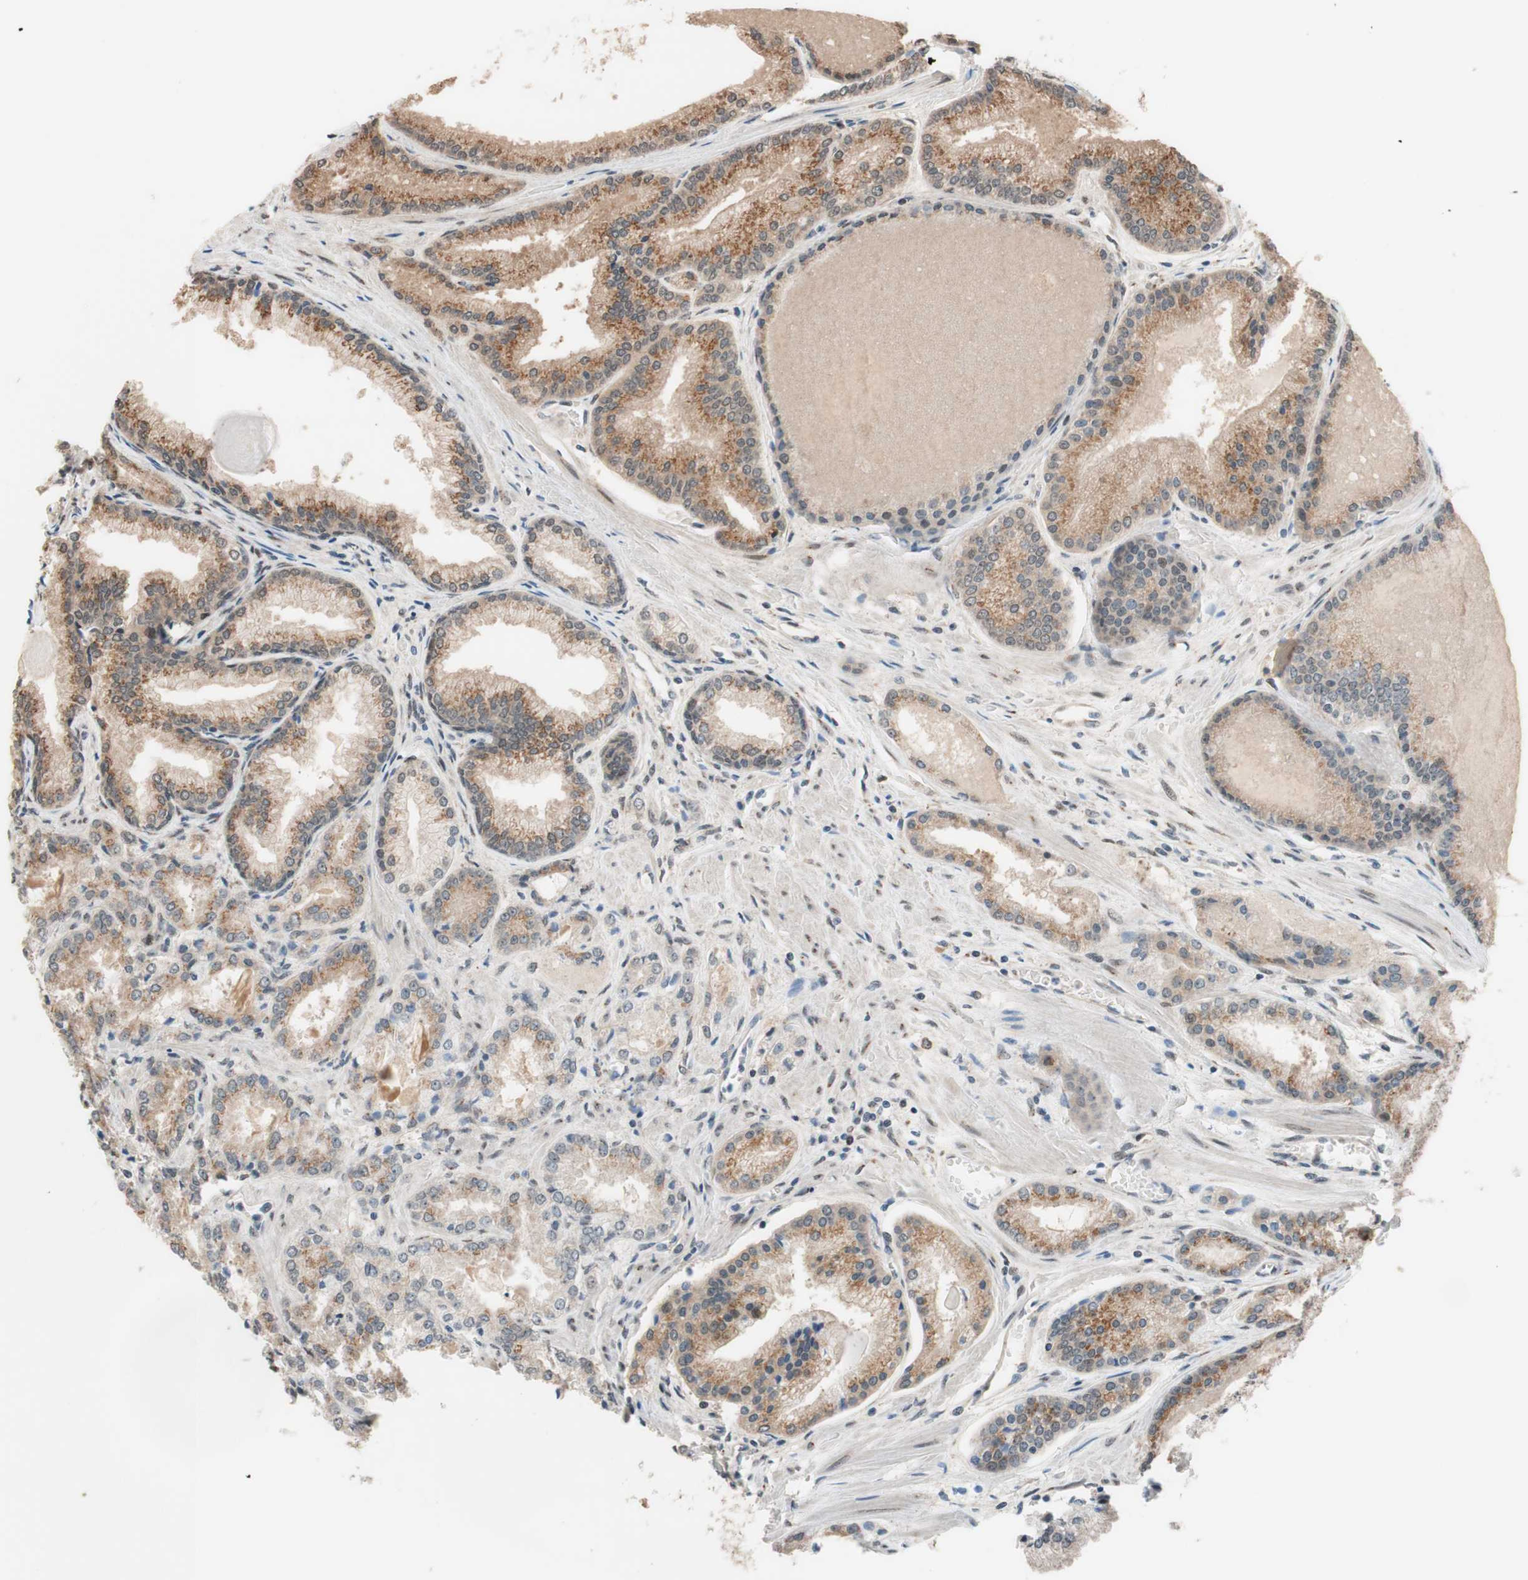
{"staining": {"intensity": "moderate", "quantity": ">75%", "location": "cytoplasmic/membranous"}, "tissue": "prostate cancer", "cell_type": "Tumor cells", "image_type": "cancer", "snomed": [{"axis": "morphology", "description": "Adenocarcinoma, Low grade"}, {"axis": "topography", "description": "Prostate"}], "caption": "An image showing moderate cytoplasmic/membranous positivity in about >75% of tumor cells in prostate adenocarcinoma (low-grade), as visualized by brown immunohistochemical staining.", "gene": "CCNC", "patient": {"sex": "male", "age": 59}}